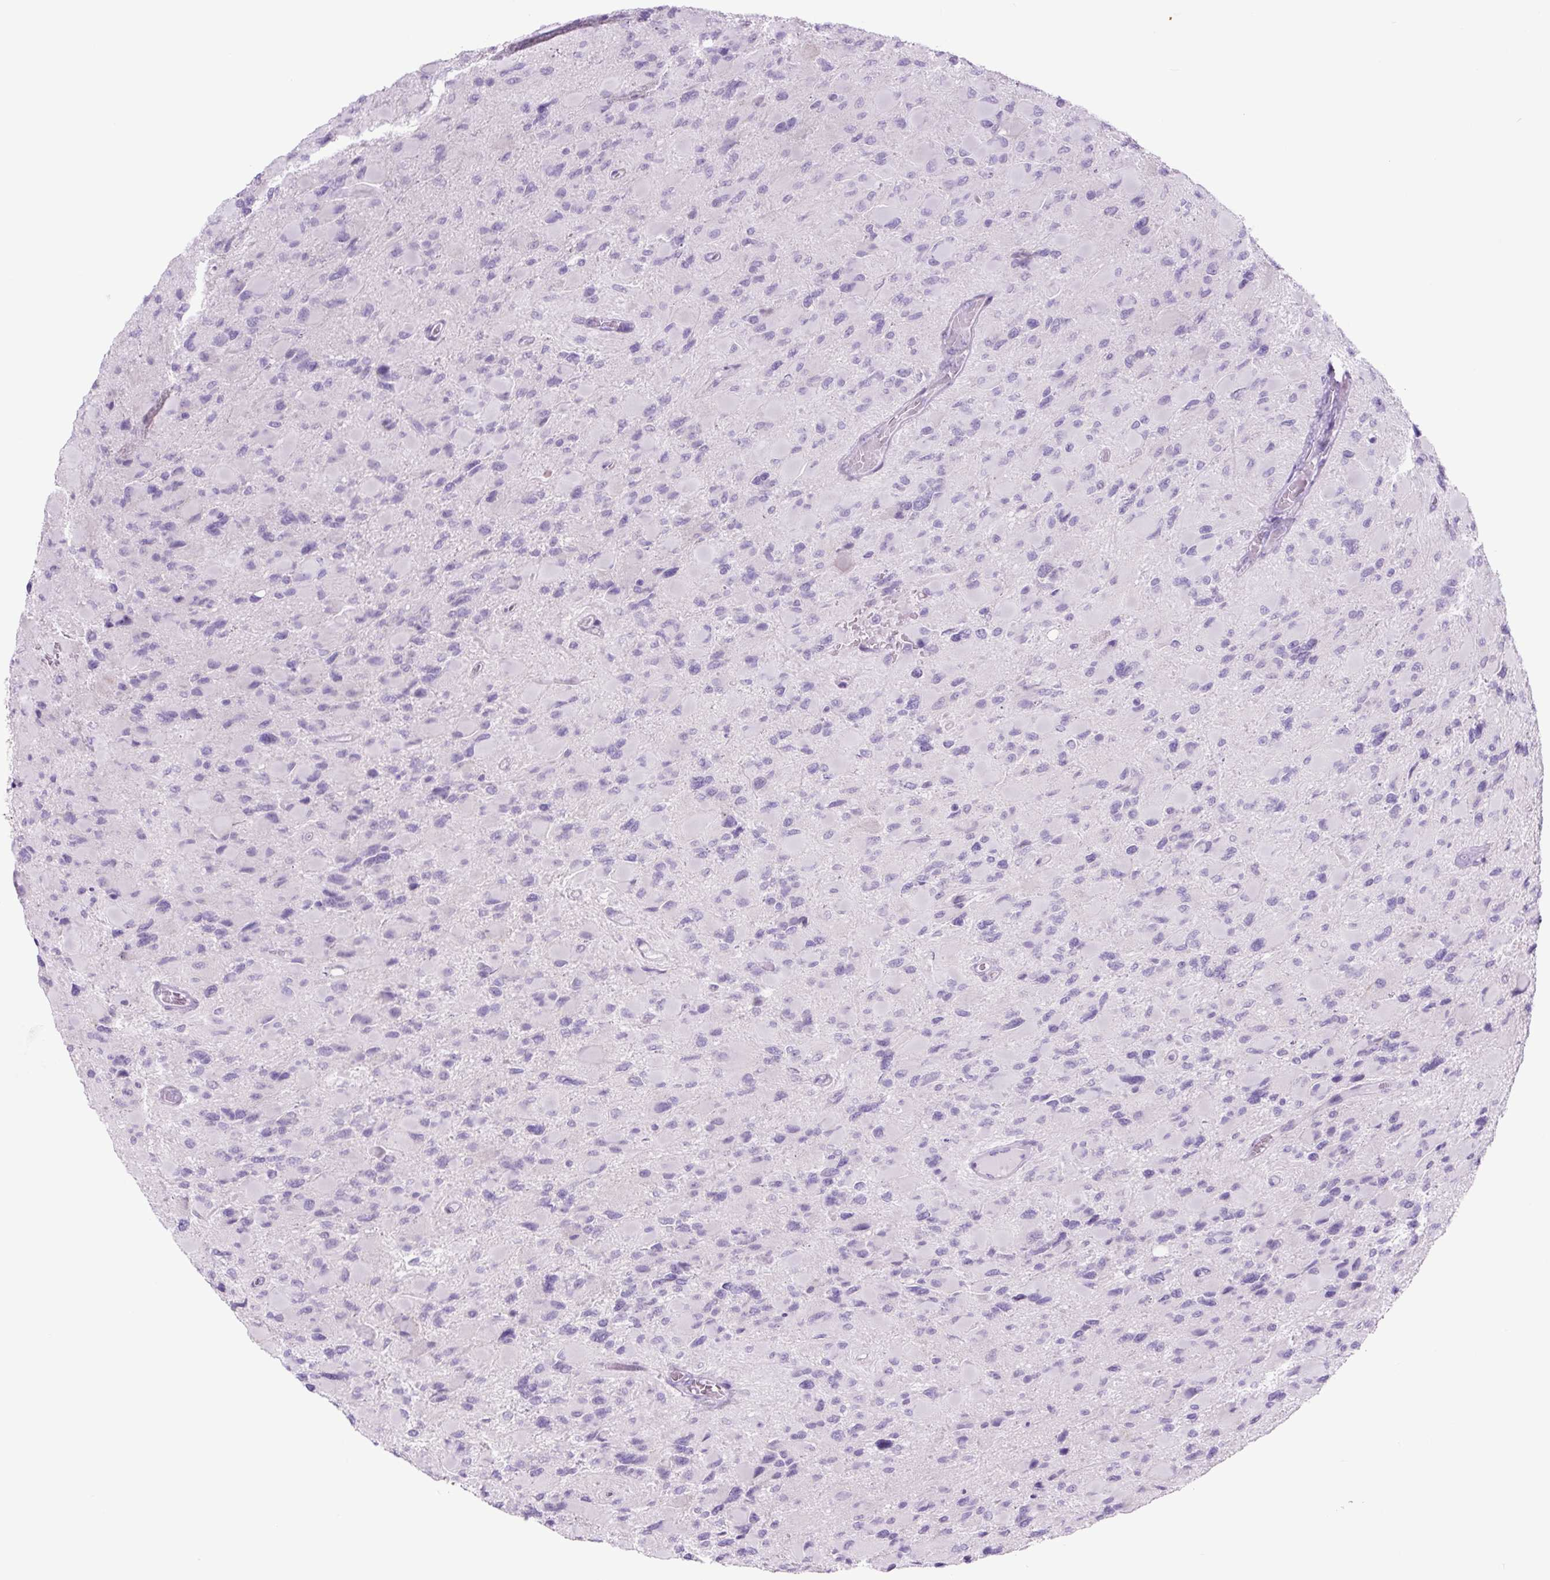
{"staining": {"intensity": "negative", "quantity": "none", "location": "none"}, "tissue": "glioma", "cell_type": "Tumor cells", "image_type": "cancer", "snomed": [{"axis": "morphology", "description": "Glioma, malignant, High grade"}, {"axis": "topography", "description": "Cerebral cortex"}], "caption": "Malignant glioma (high-grade) was stained to show a protein in brown. There is no significant positivity in tumor cells. (DAB immunohistochemistry with hematoxylin counter stain).", "gene": "RRS1", "patient": {"sex": "female", "age": 36}}